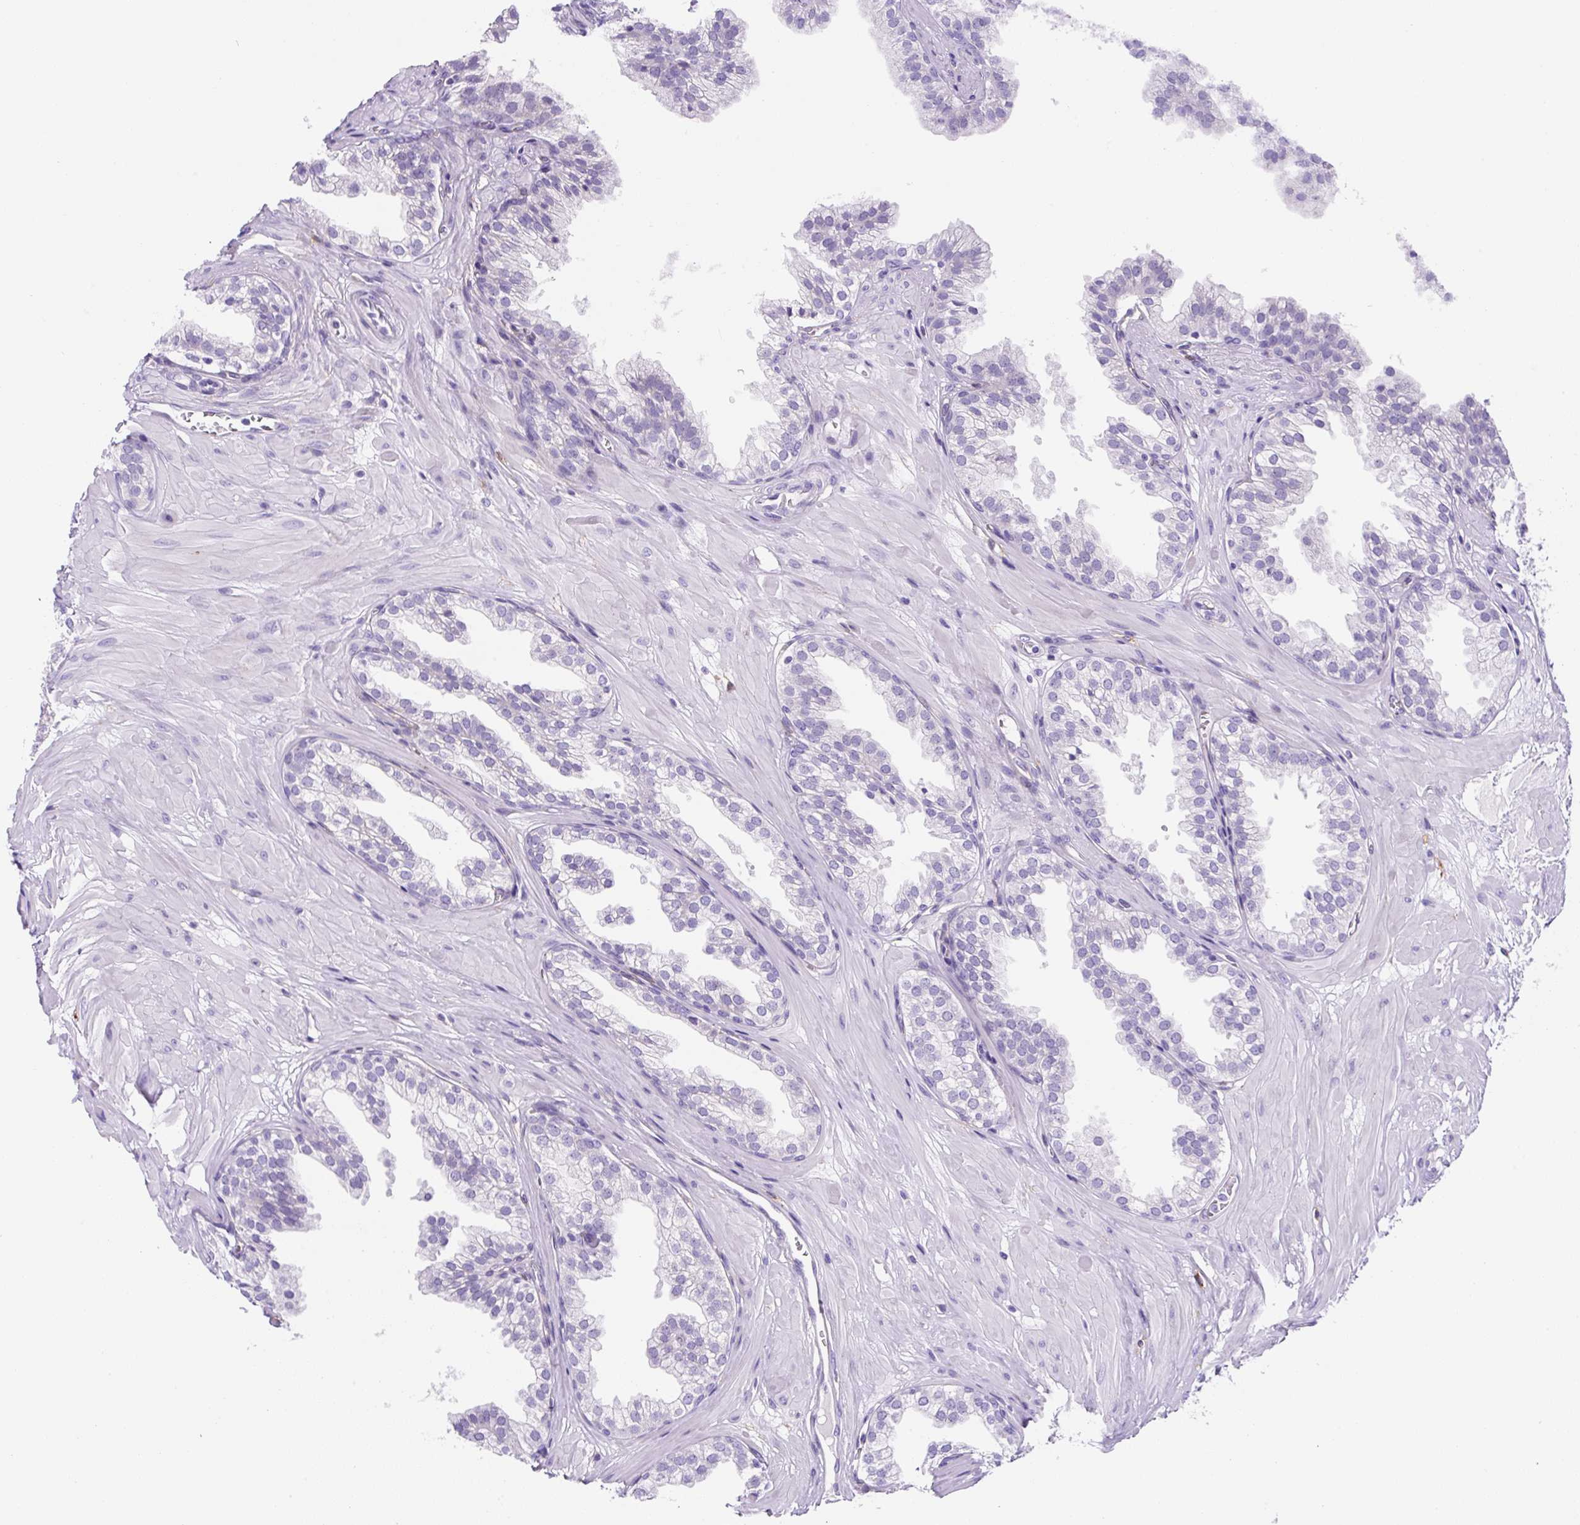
{"staining": {"intensity": "negative", "quantity": "none", "location": "none"}, "tissue": "prostate", "cell_type": "Glandular cells", "image_type": "normal", "snomed": [{"axis": "morphology", "description": "Normal tissue, NOS"}, {"axis": "topography", "description": "Prostate"}, {"axis": "topography", "description": "Peripheral nerve tissue"}], "caption": "This is an immunohistochemistry (IHC) histopathology image of unremarkable human prostate. There is no staining in glandular cells.", "gene": "ASB4", "patient": {"sex": "male", "age": 55}}